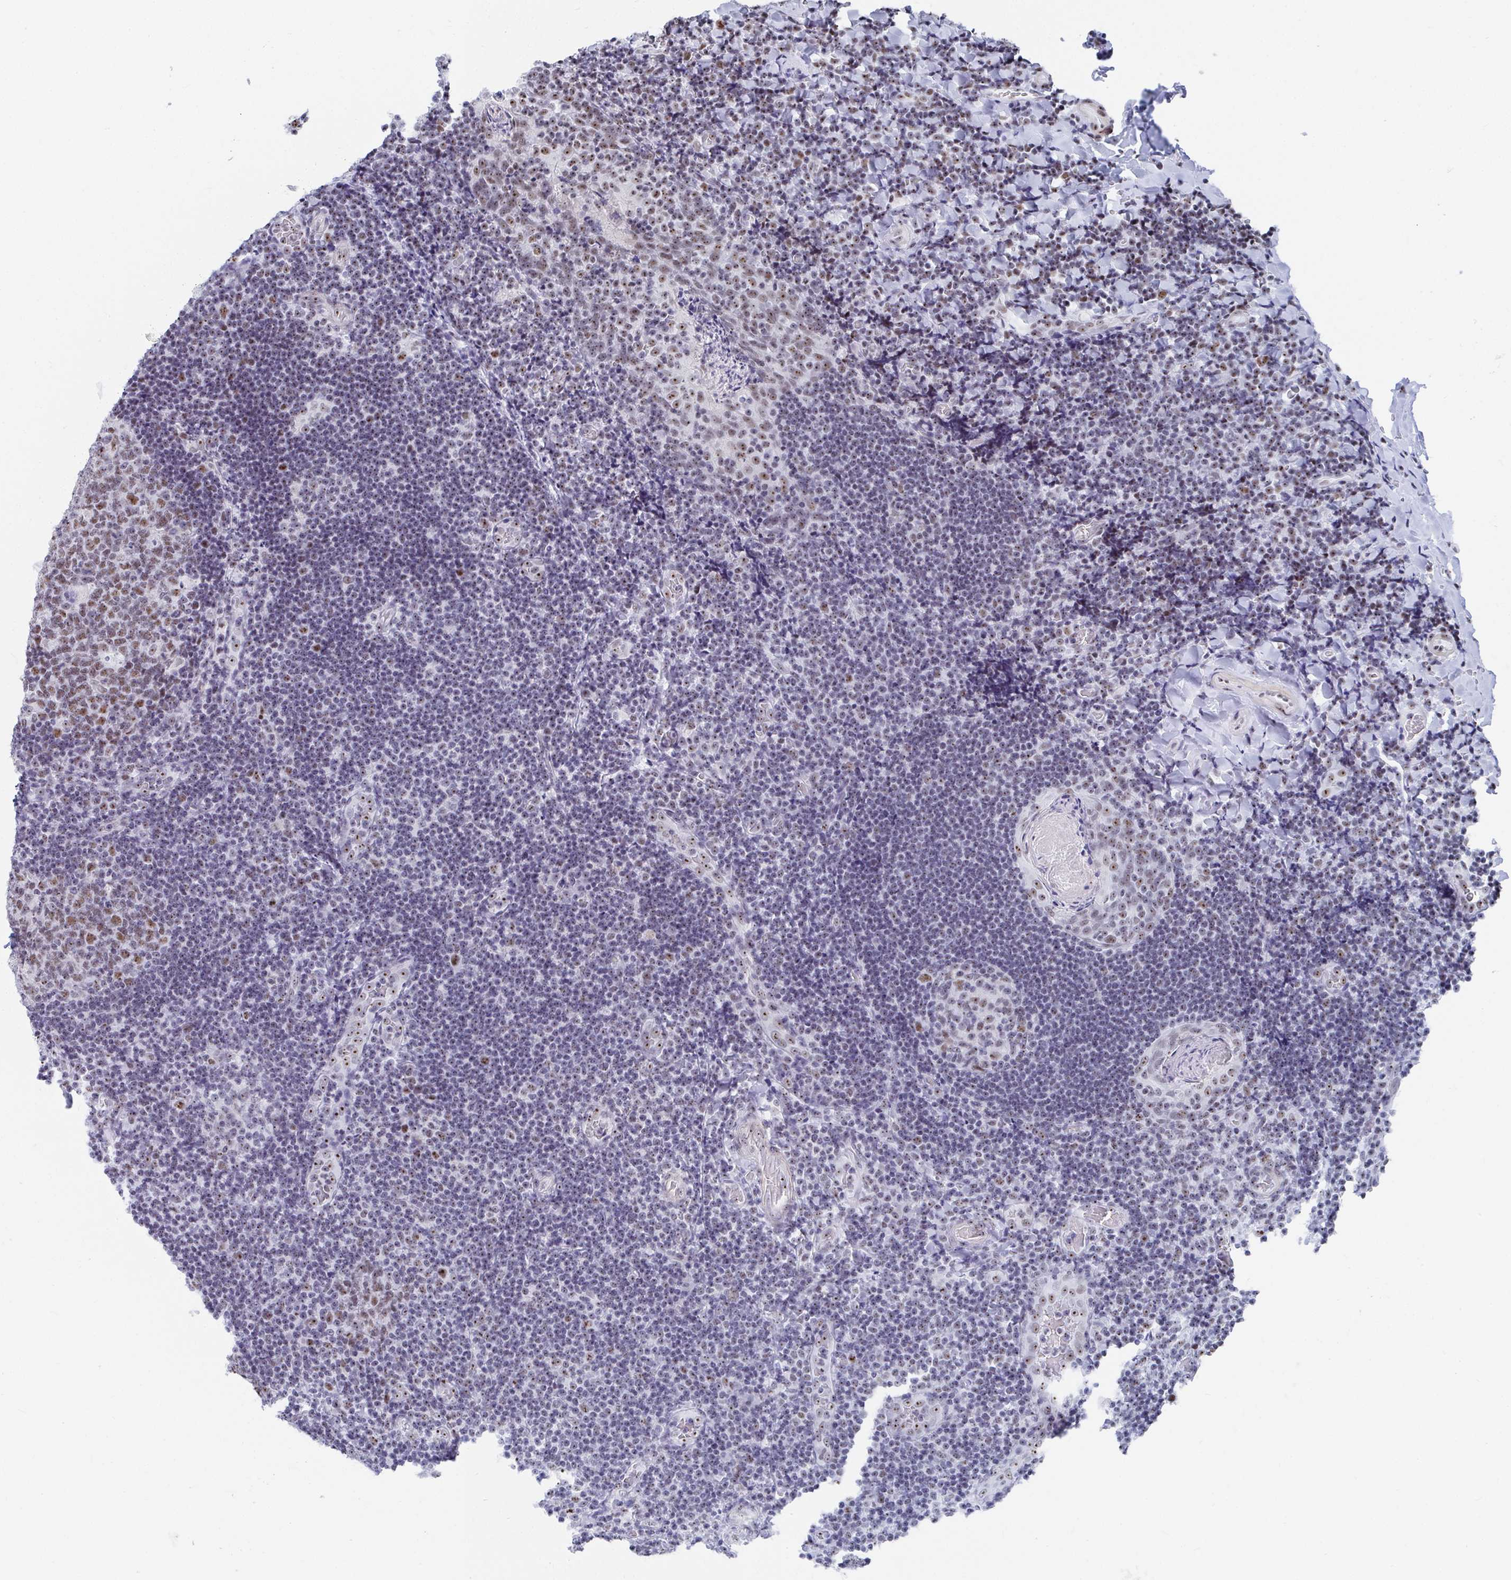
{"staining": {"intensity": "moderate", "quantity": "25%-75%", "location": "nuclear"}, "tissue": "tonsil", "cell_type": "Germinal center cells", "image_type": "normal", "snomed": [{"axis": "morphology", "description": "Normal tissue, NOS"}, {"axis": "topography", "description": "Tonsil"}], "caption": "Moderate nuclear staining for a protein is present in approximately 25%-75% of germinal center cells of benign tonsil using IHC.", "gene": "SIRT7", "patient": {"sex": "male", "age": 17}}